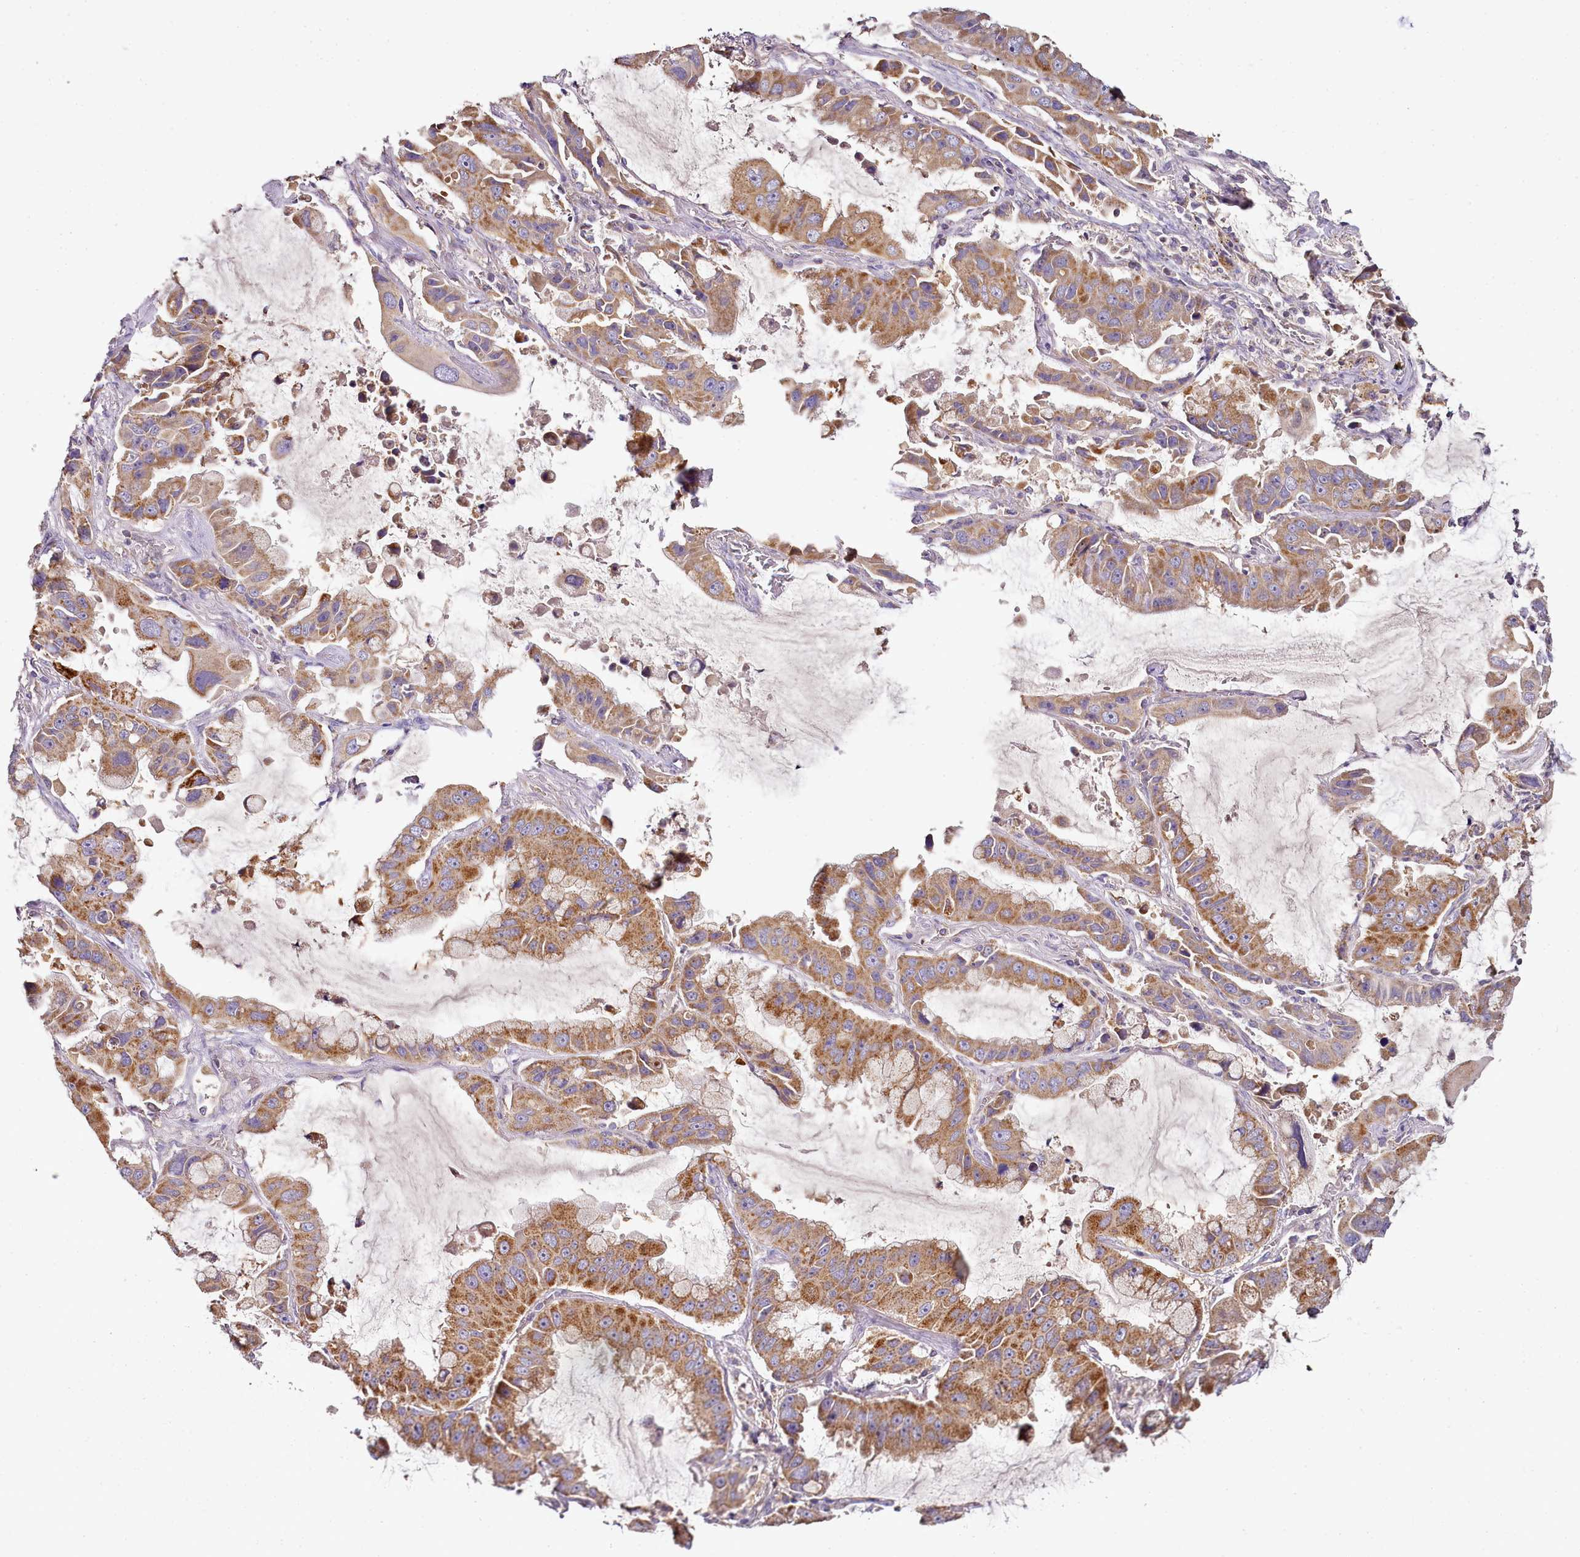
{"staining": {"intensity": "moderate", "quantity": "25%-75%", "location": "cytoplasmic/membranous"}, "tissue": "lung cancer", "cell_type": "Tumor cells", "image_type": "cancer", "snomed": [{"axis": "morphology", "description": "Adenocarcinoma, NOS"}, {"axis": "topography", "description": "Lung"}], "caption": "Brown immunohistochemical staining in lung cancer (adenocarcinoma) displays moderate cytoplasmic/membranous staining in about 25%-75% of tumor cells.", "gene": "ACSS1", "patient": {"sex": "male", "age": 64}}